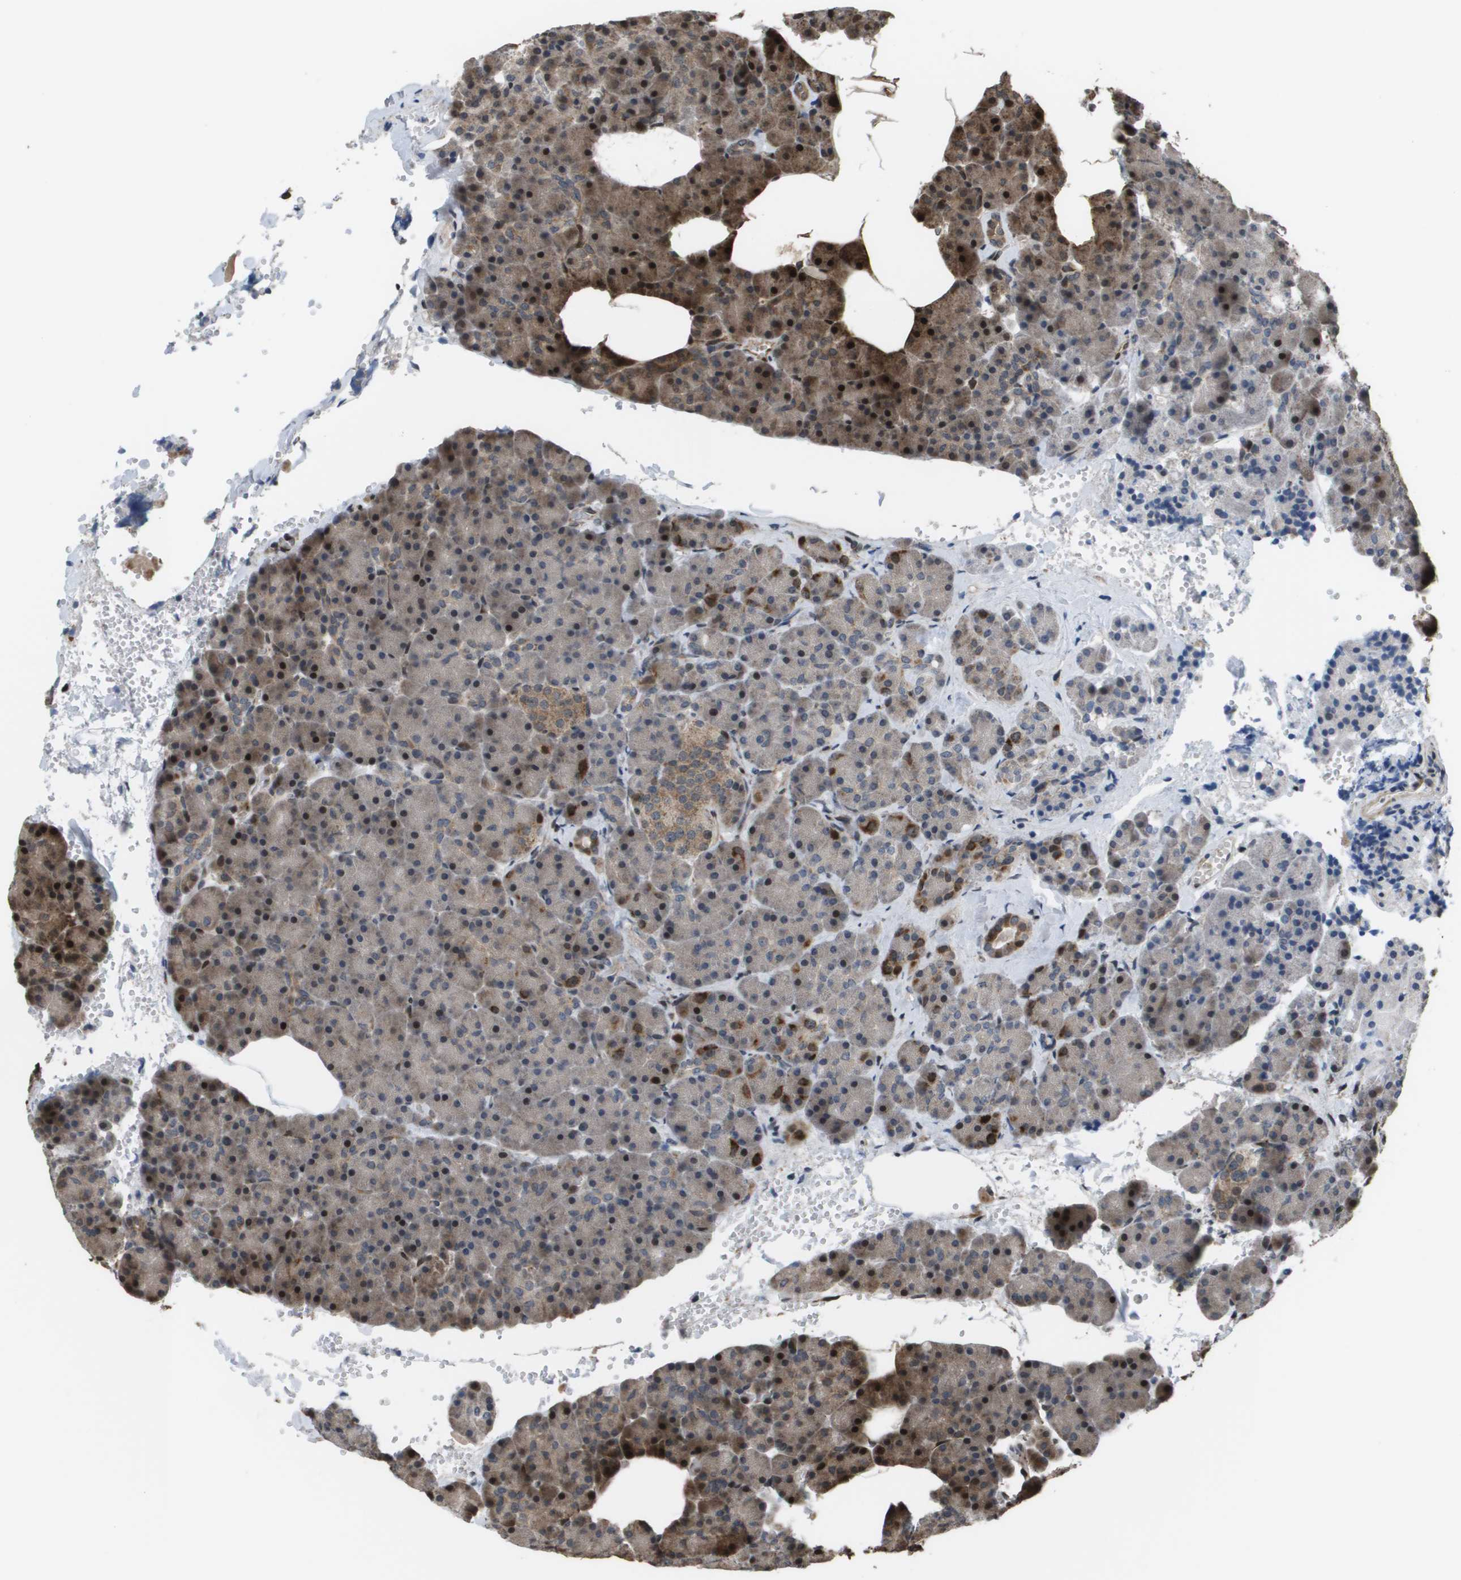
{"staining": {"intensity": "moderate", "quantity": "<25%", "location": "cytoplasmic/membranous,nuclear"}, "tissue": "pancreas", "cell_type": "Exocrine glandular cells", "image_type": "normal", "snomed": [{"axis": "morphology", "description": "Normal tissue, NOS"}, {"axis": "topography", "description": "Pancreas"}], "caption": "IHC (DAB) staining of benign human pancreas shows moderate cytoplasmic/membranous,nuclear protein staining in approximately <25% of exocrine glandular cells.", "gene": "AXIN2", "patient": {"sex": "female", "age": 35}}